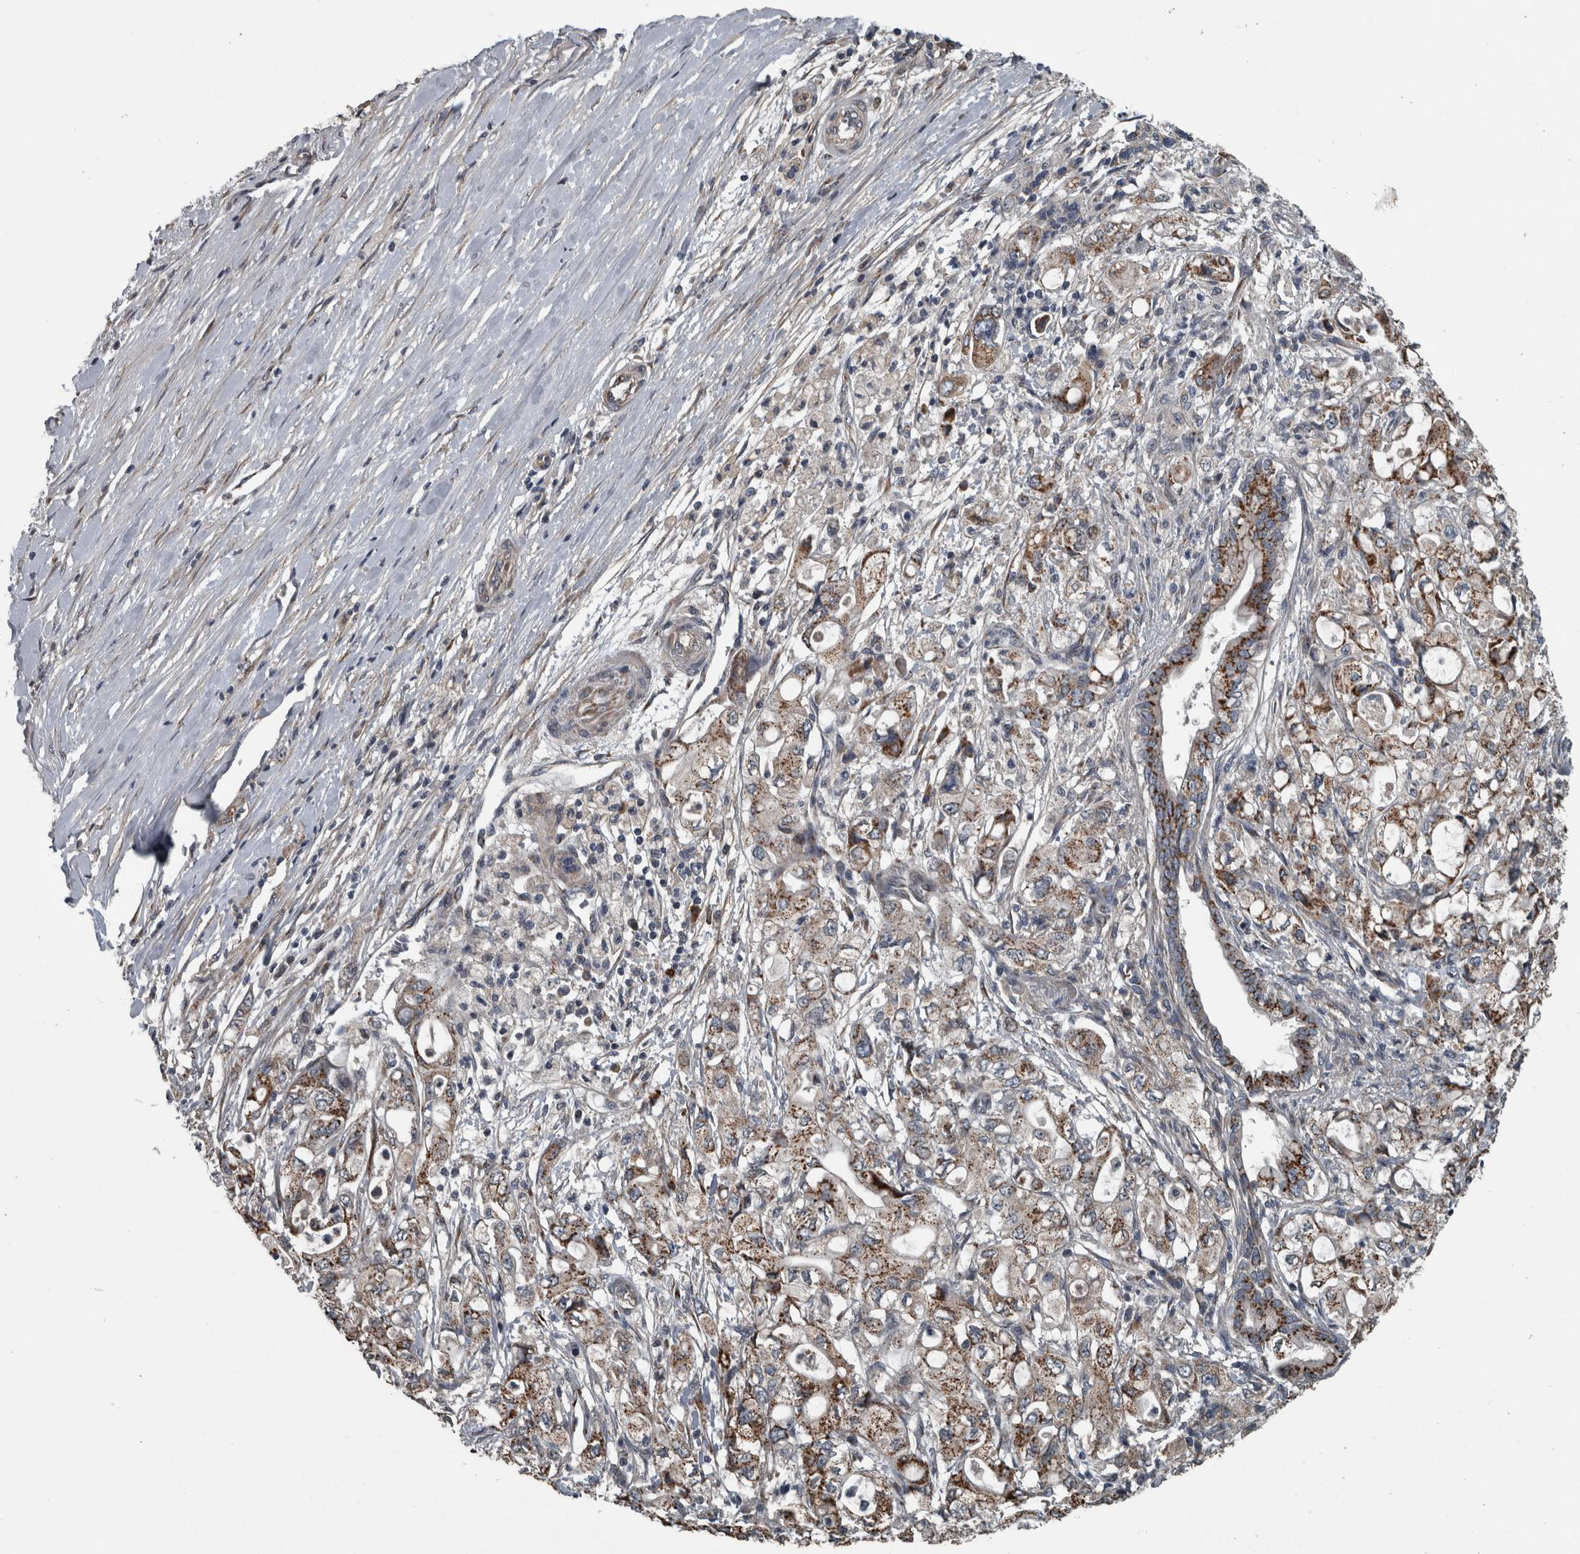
{"staining": {"intensity": "moderate", "quantity": ">75%", "location": "cytoplasmic/membranous"}, "tissue": "pancreatic cancer", "cell_type": "Tumor cells", "image_type": "cancer", "snomed": [{"axis": "morphology", "description": "Adenocarcinoma, NOS"}, {"axis": "topography", "description": "Pancreas"}], "caption": "Brown immunohistochemical staining in human pancreatic cancer reveals moderate cytoplasmic/membranous positivity in about >75% of tumor cells.", "gene": "ZNF345", "patient": {"sex": "male", "age": 79}}